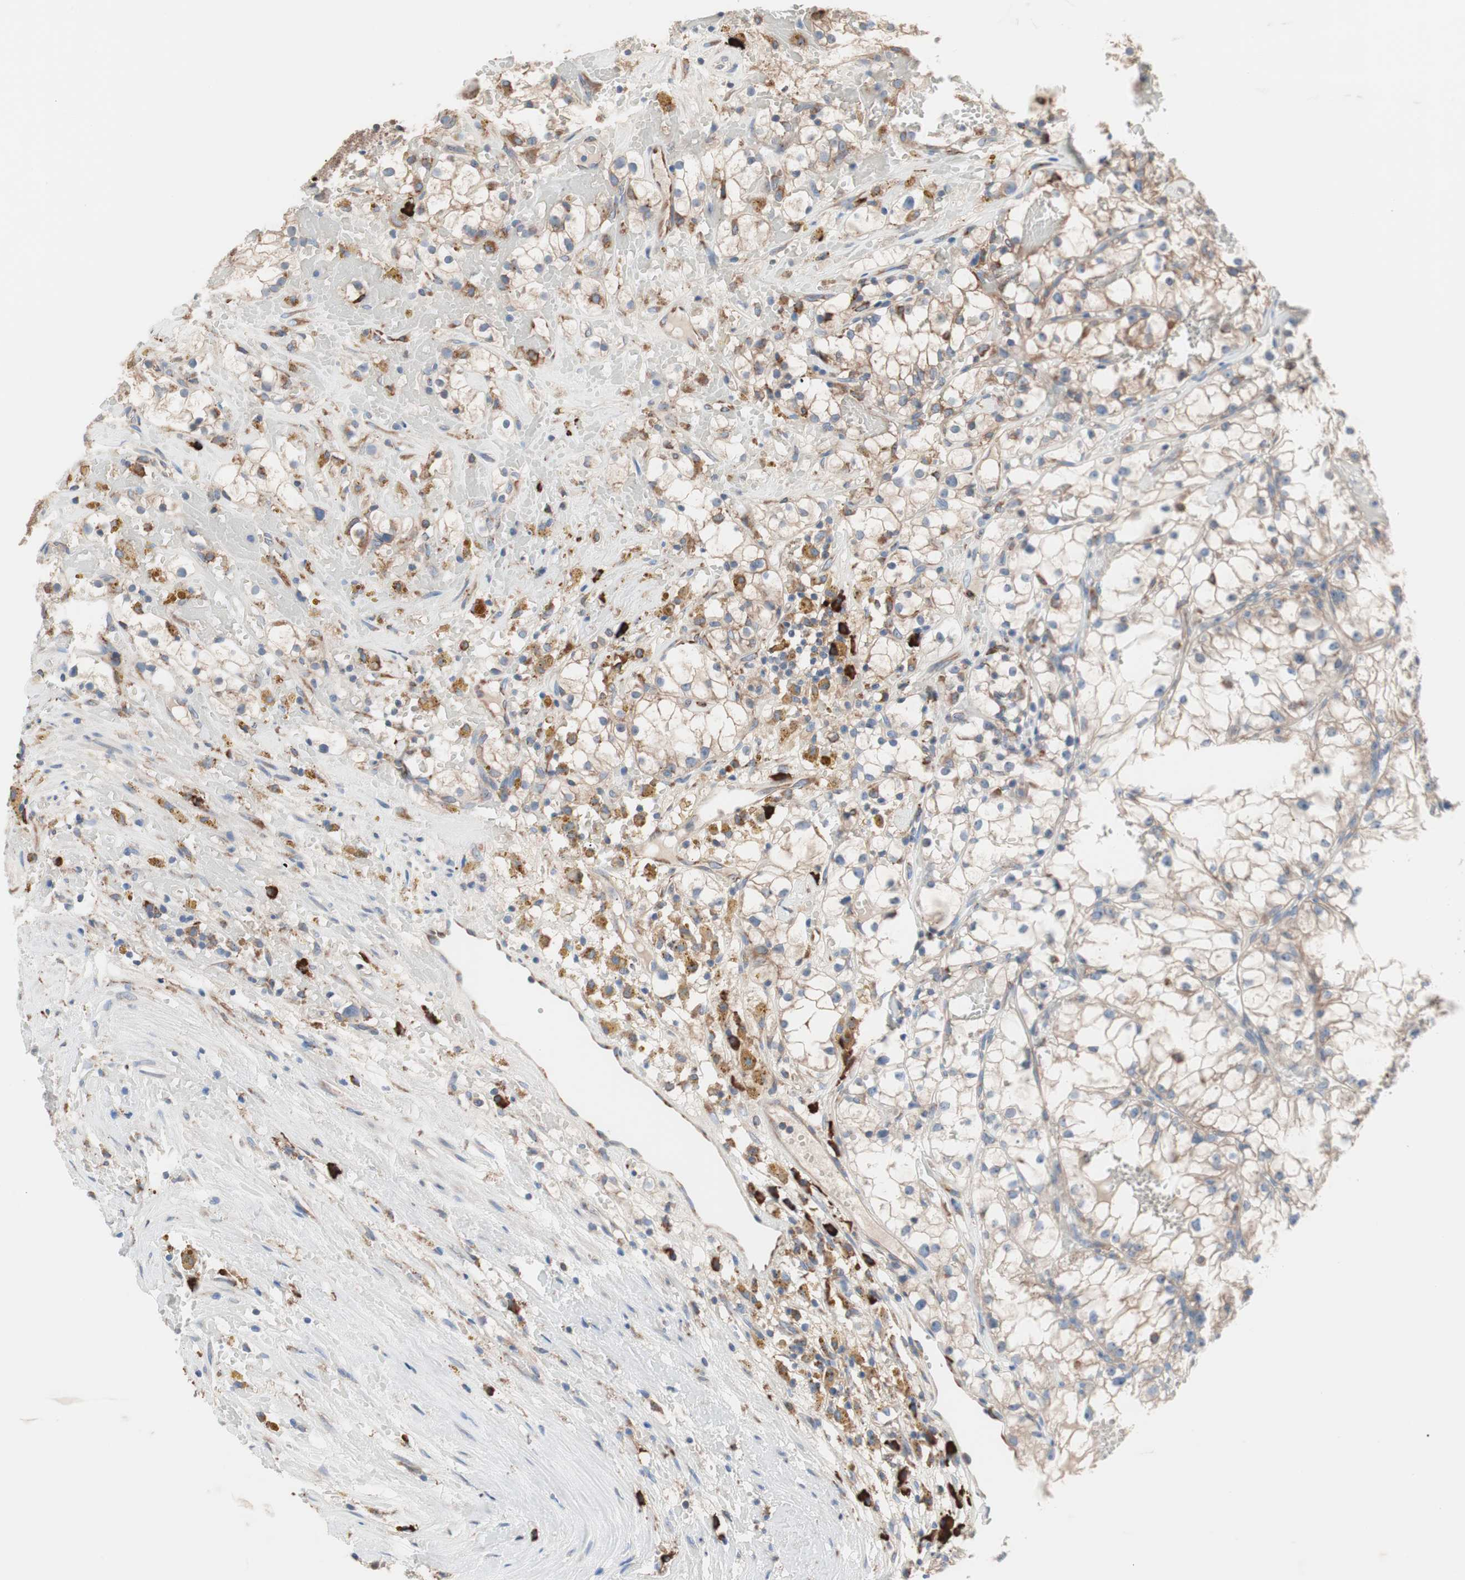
{"staining": {"intensity": "weak", "quantity": "25%-75%", "location": "cytoplasmic/membranous"}, "tissue": "renal cancer", "cell_type": "Tumor cells", "image_type": "cancer", "snomed": [{"axis": "morphology", "description": "Adenocarcinoma, NOS"}, {"axis": "topography", "description": "Kidney"}], "caption": "Renal adenocarcinoma stained with a protein marker exhibits weak staining in tumor cells.", "gene": "SLC27A4", "patient": {"sex": "male", "age": 56}}